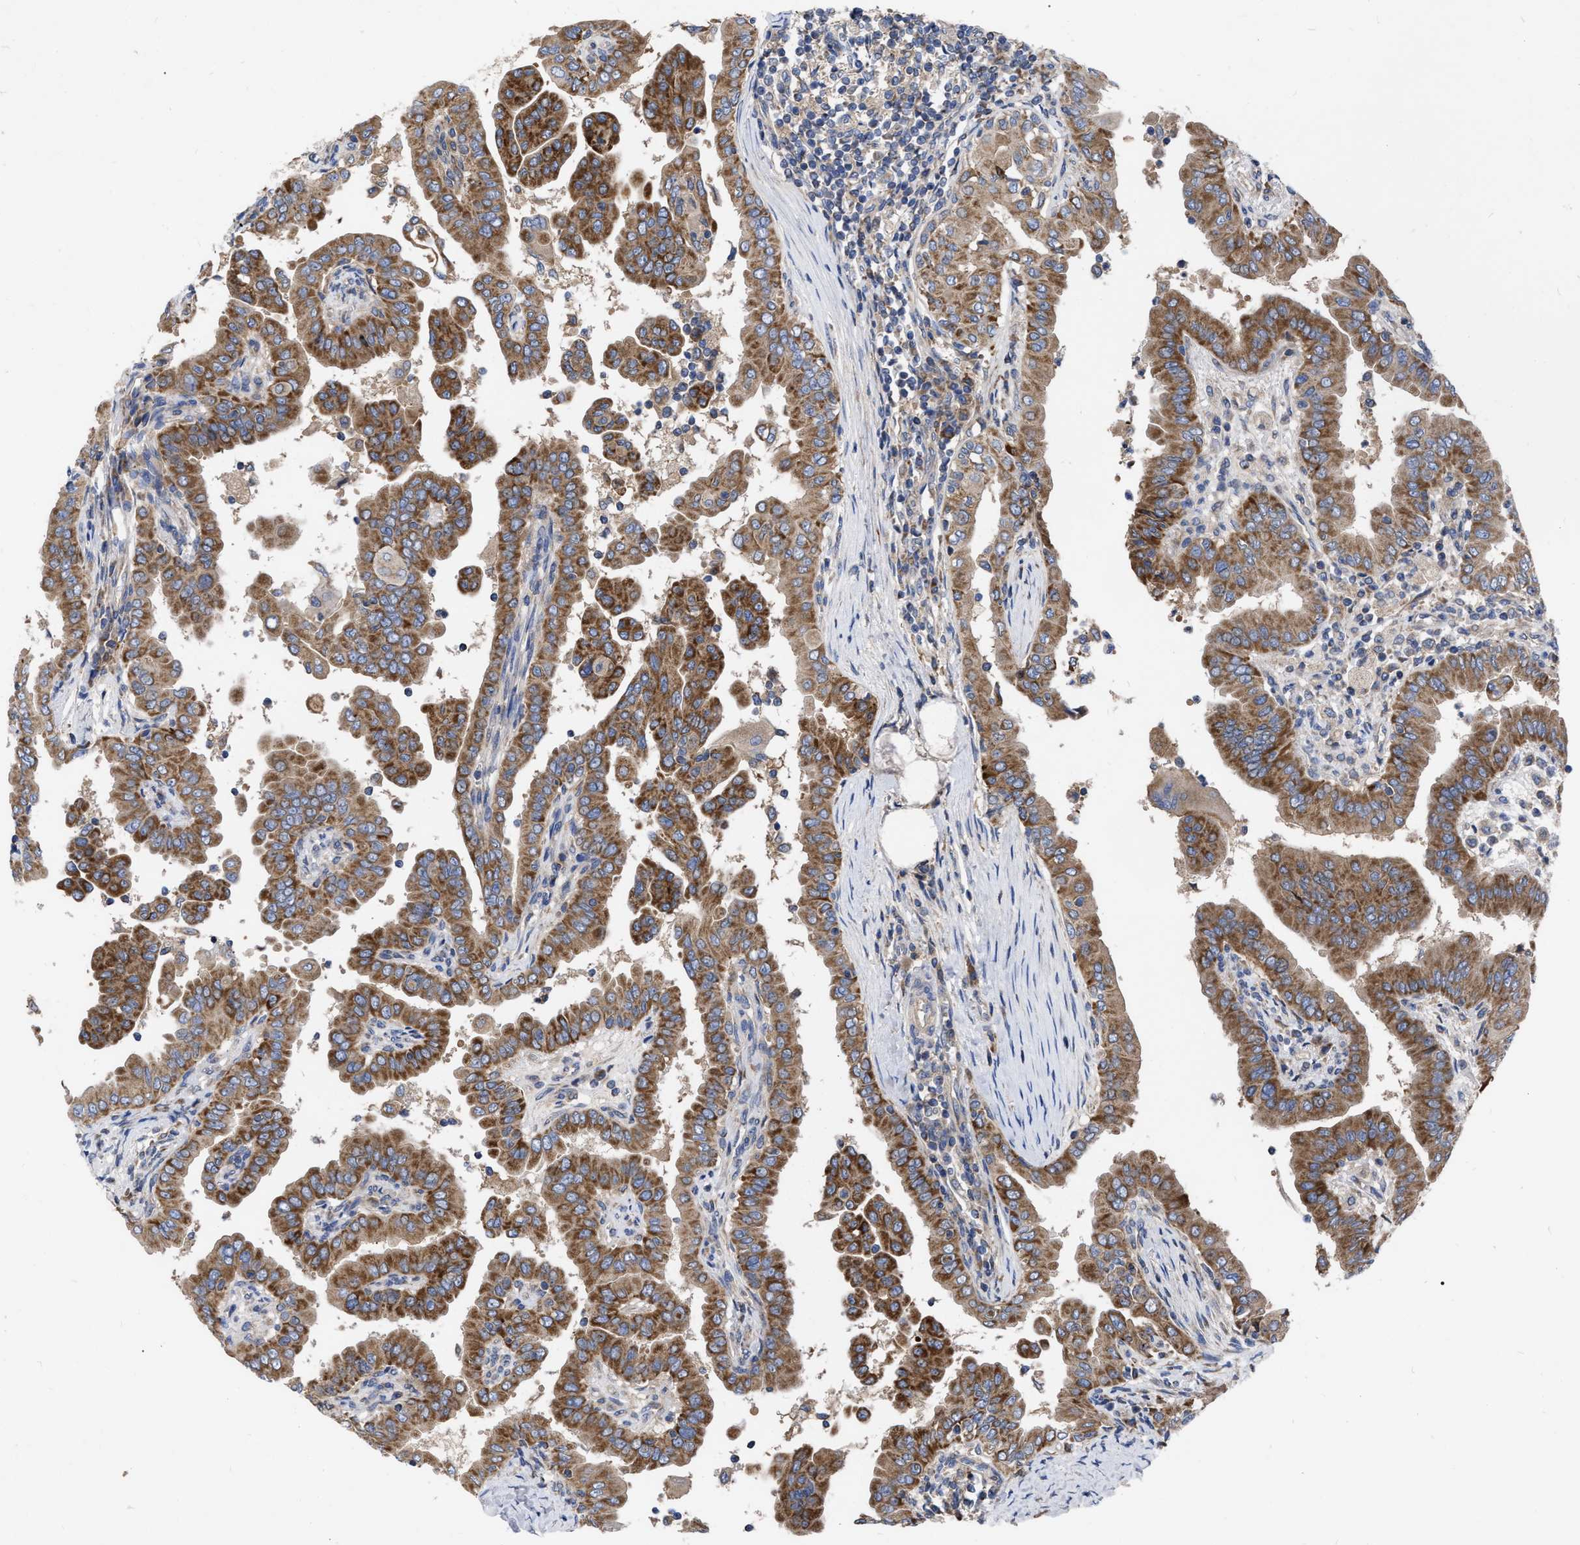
{"staining": {"intensity": "strong", "quantity": ">75%", "location": "cytoplasmic/membranous"}, "tissue": "thyroid cancer", "cell_type": "Tumor cells", "image_type": "cancer", "snomed": [{"axis": "morphology", "description": "Papillary adenocarcinoma, NOS"}, {"axis": "topography", "description": "Thyroid gland"}], "caption": "Strong cytoplasmic/membranous protein staining is identified in approximately >75% of tumor cells in papillary adenocarcinoma (thyroid). The staining was performed using DAB (3,3'-diaminobenzidine), with brown indicating positive protein expression. Nuclei are stained blue with hematoxylin.", "gene": "CDKN2C", "patient": {"sex": "male", "age": 33}}